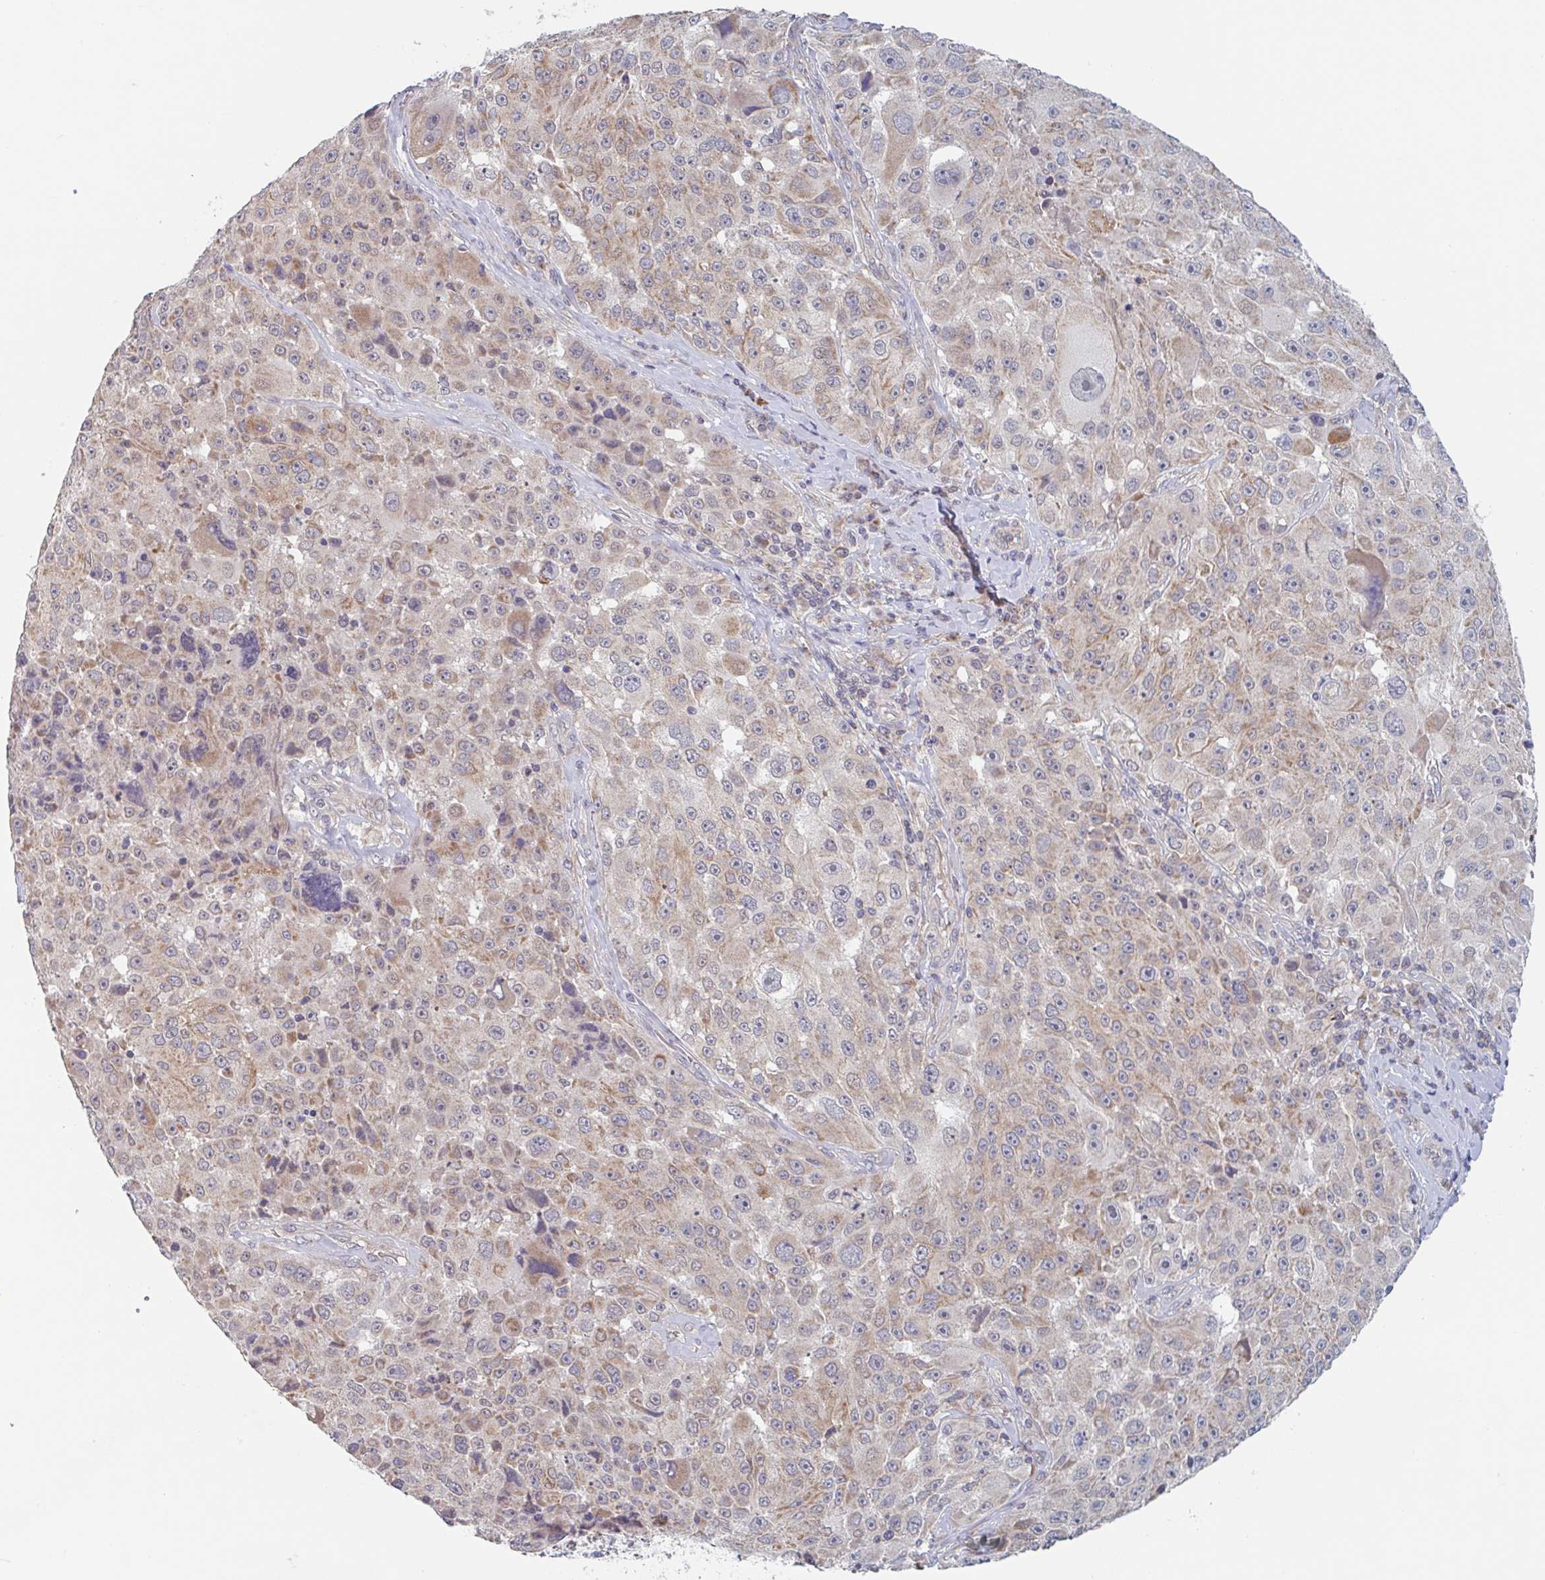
{"staining": {"intensity": "weak", "quantity": "25%-75%", "location": "cytoplasmic/membranous"}, "tissue": "melanoma", "cell_type": "Tumor cells", "image_type": "cancer", "snomed": [{"axis": "morphology", "description": "Malignant melanoma, Metastatic site"}, {"axis": "topography", "description": "Lymph node"}], "caption": "DAB (3,3'-diaminobenzidine) immunohistochemical staining of human malignant melanoma (metastatic site) shows weak cytoplasmic/membranous protein staining in approximately 25%-75% of tumor cells. Nuclei are stained in blue.", "gene": "SURF1", "patient": {"sex": "male", "age": 62}}